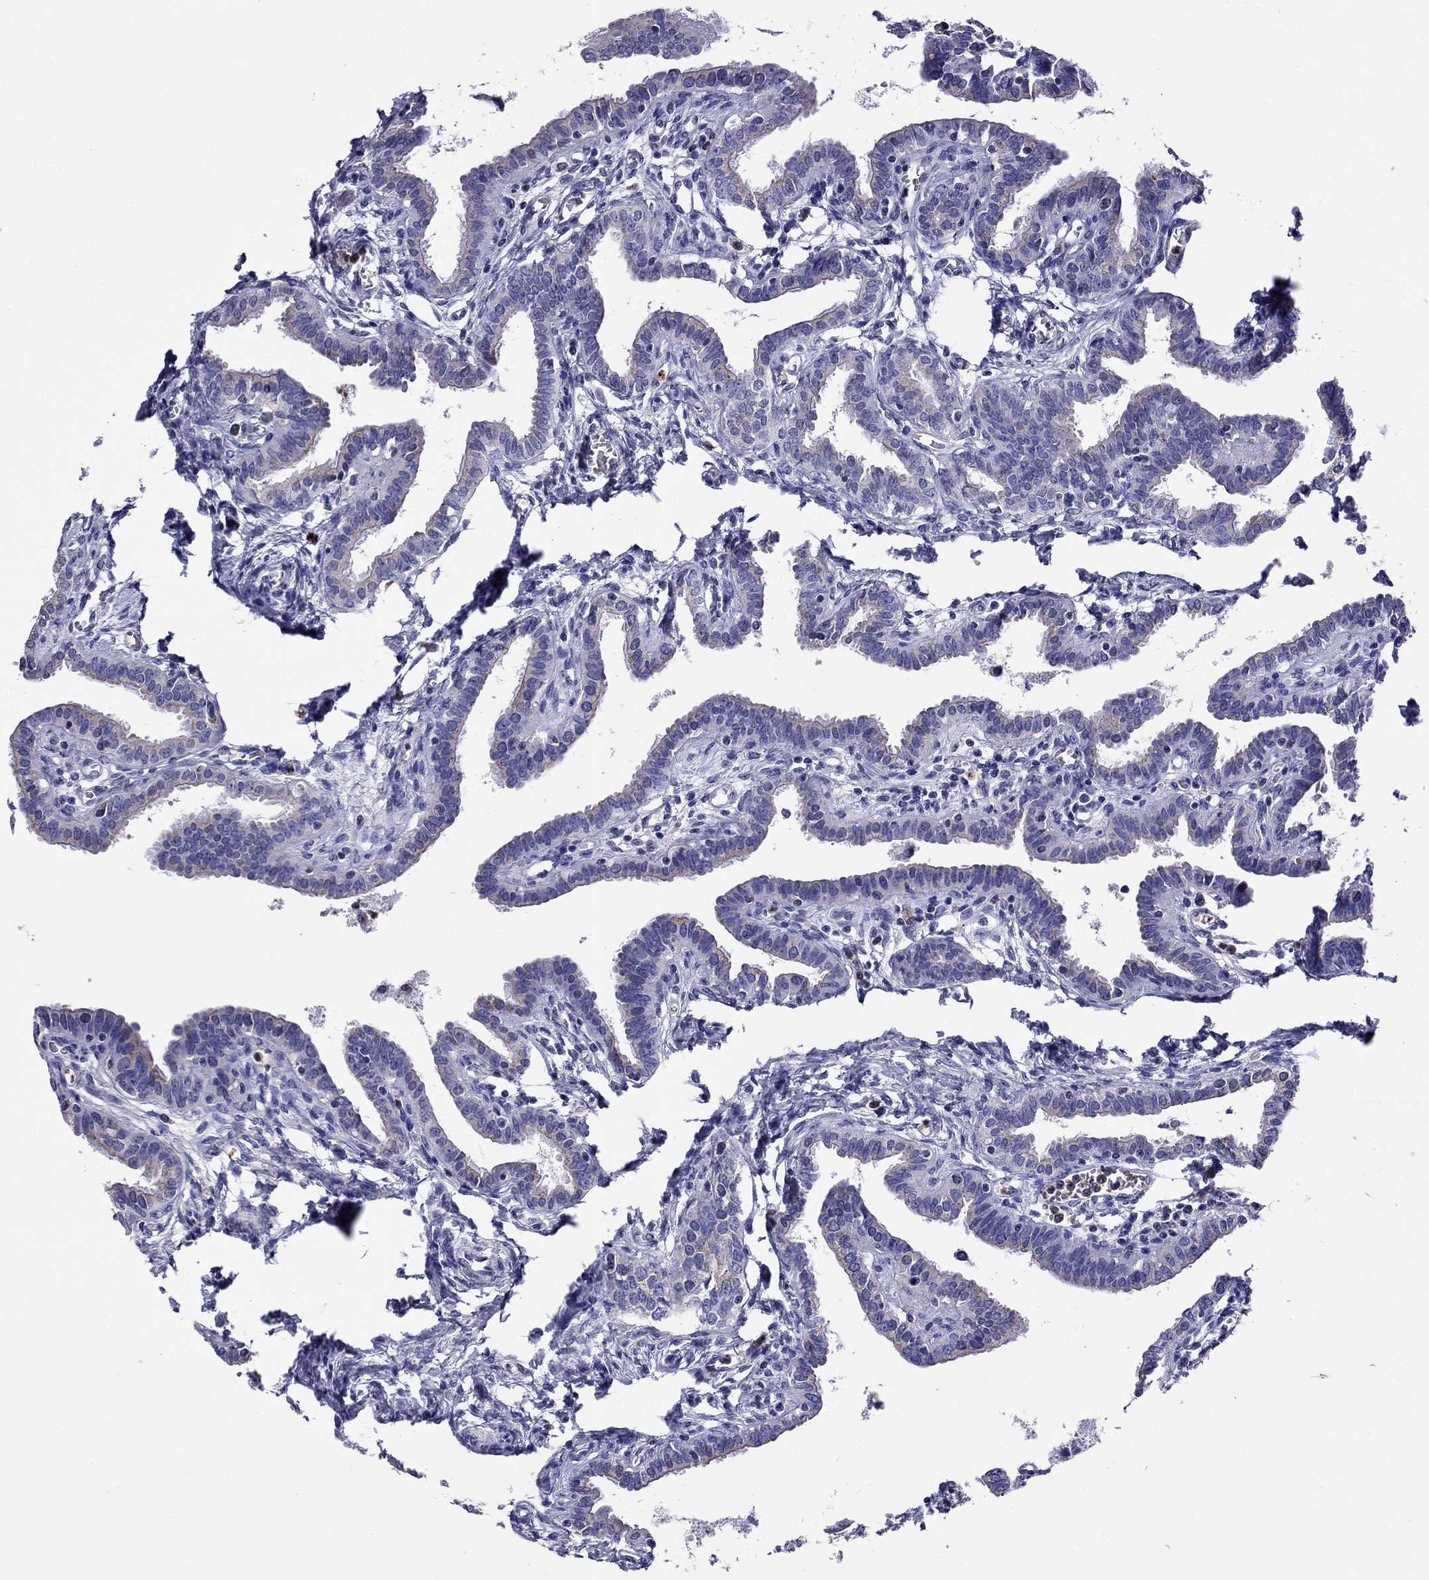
{"staining": {"intensity": "weak", "quantity": "25%-75%", "location": "cytoplasmic/membranous"}, "tissue": "fallopian tube", "cell_type": "Glandular cells", "image_type": "normal", "snomed": [{"axis": "morphology", "description": "Normal tissue, NOS"}, {"axis": "morphology", "description": "Carcinoma, endometroid"}, {"axis": "topography", "description": "Fallopian tube"}, {"axis": "topography", "description": "Ovary"}], "caption": "Protein staining of normal fallopian tube shows weak cytoplasmic/membranous positivity in approximately 25%-75% of glandular cells.", "gene": "SCG2", "patient": {"sex": "female", "age": 42}}